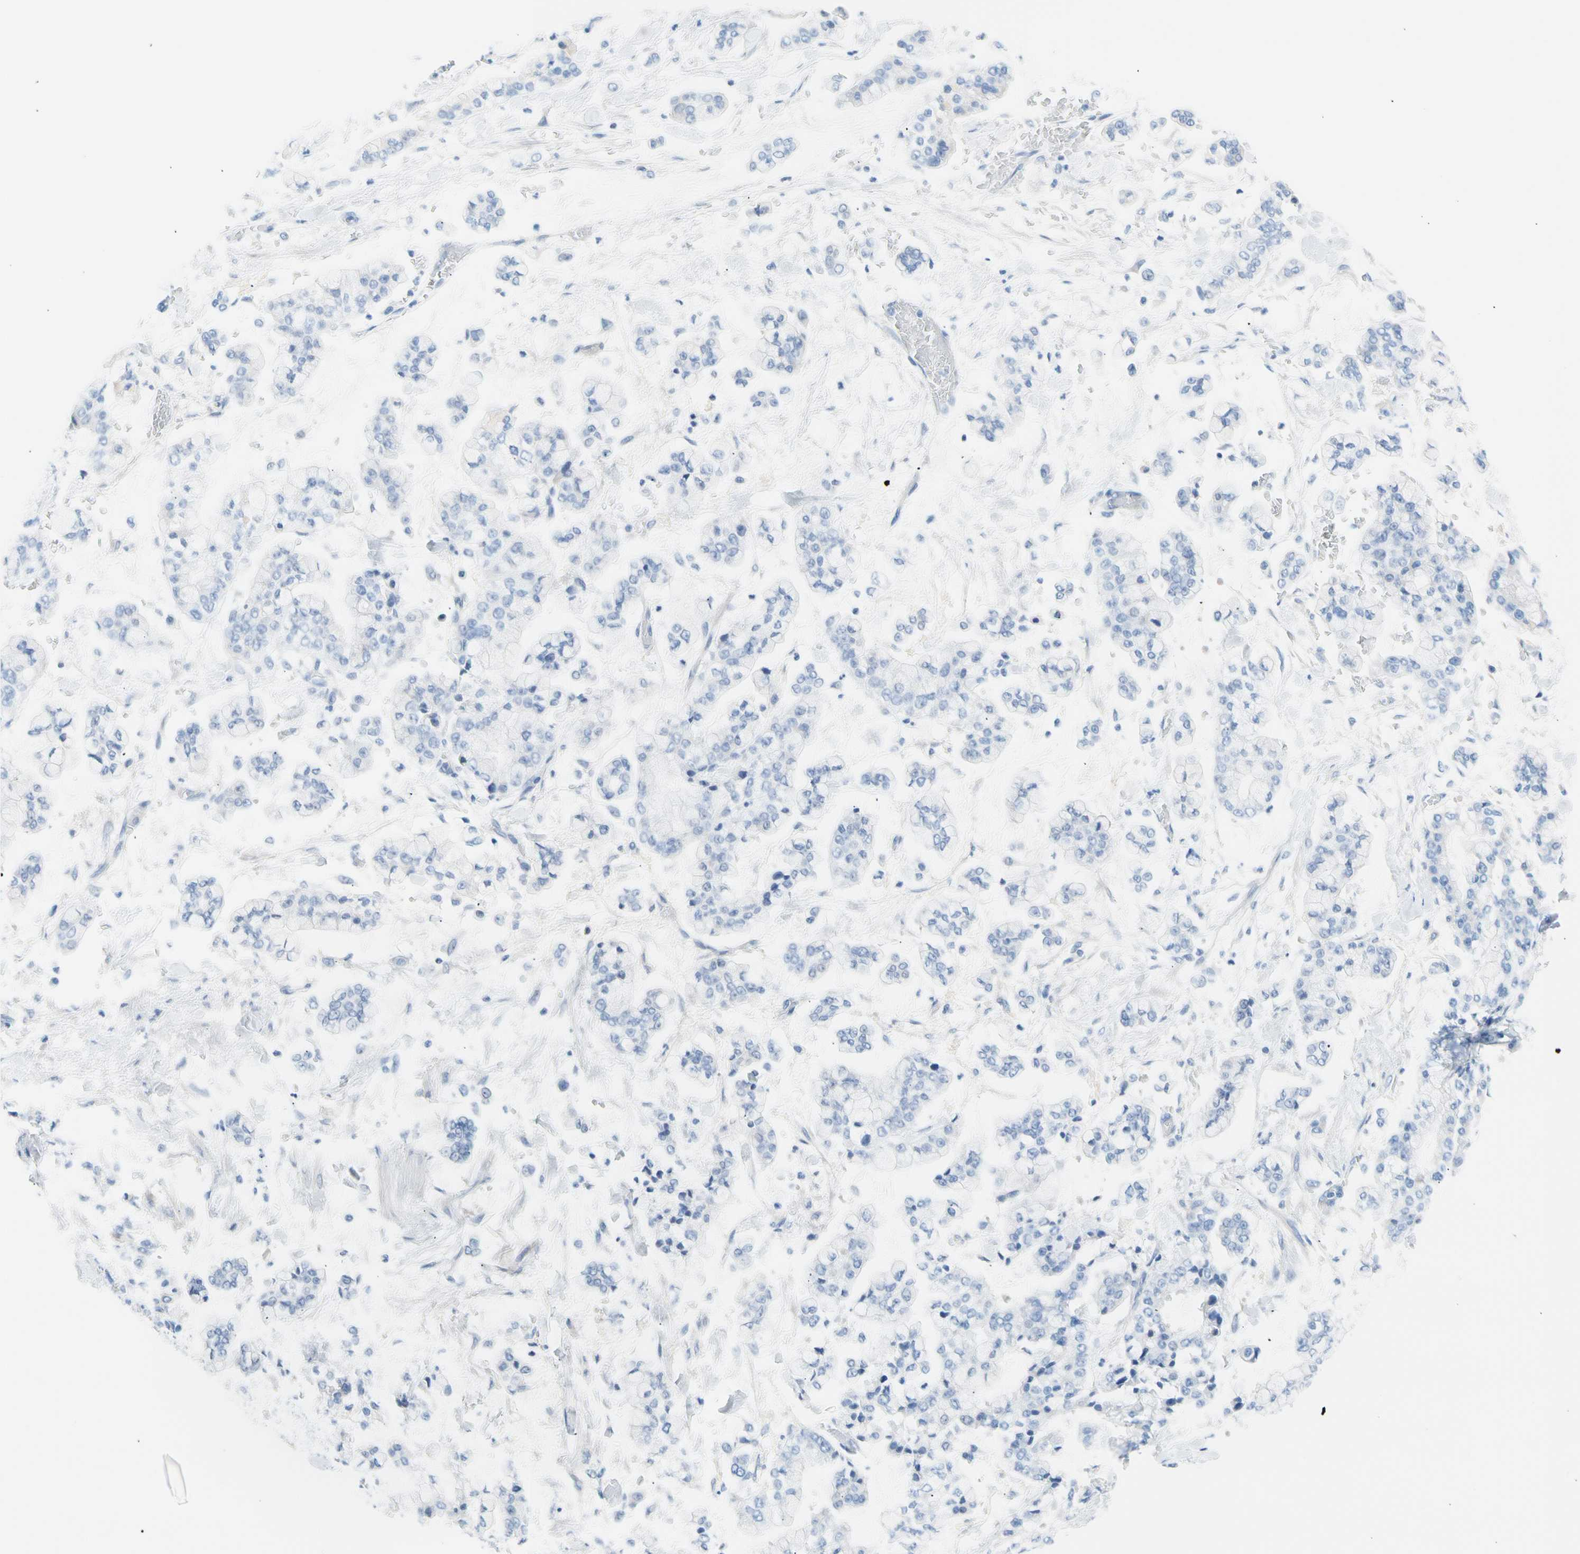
{"staining": {"intensity": "negative", "quantity": "none", "location": "none"}, "tissue": "stomach cancer", "cell_type": "Tumor cells", "image_type": "cancer", "snomed": [{"axis": "morphology", "description": "Normal tissue, NOS"}, {"axis": "morphology", "description": "Adenocarcinoma, NOS"}, {"axis": "topography", "description": "Stomach, upper"}, {"axis": "topography", "description": "Stomach"}], "caption": "The IHC photomicrograph has no significant staining in tumor cells of stomach cancer tissue.", "gene": "CEL", "patient": {"sex": "male", "age": 76}}